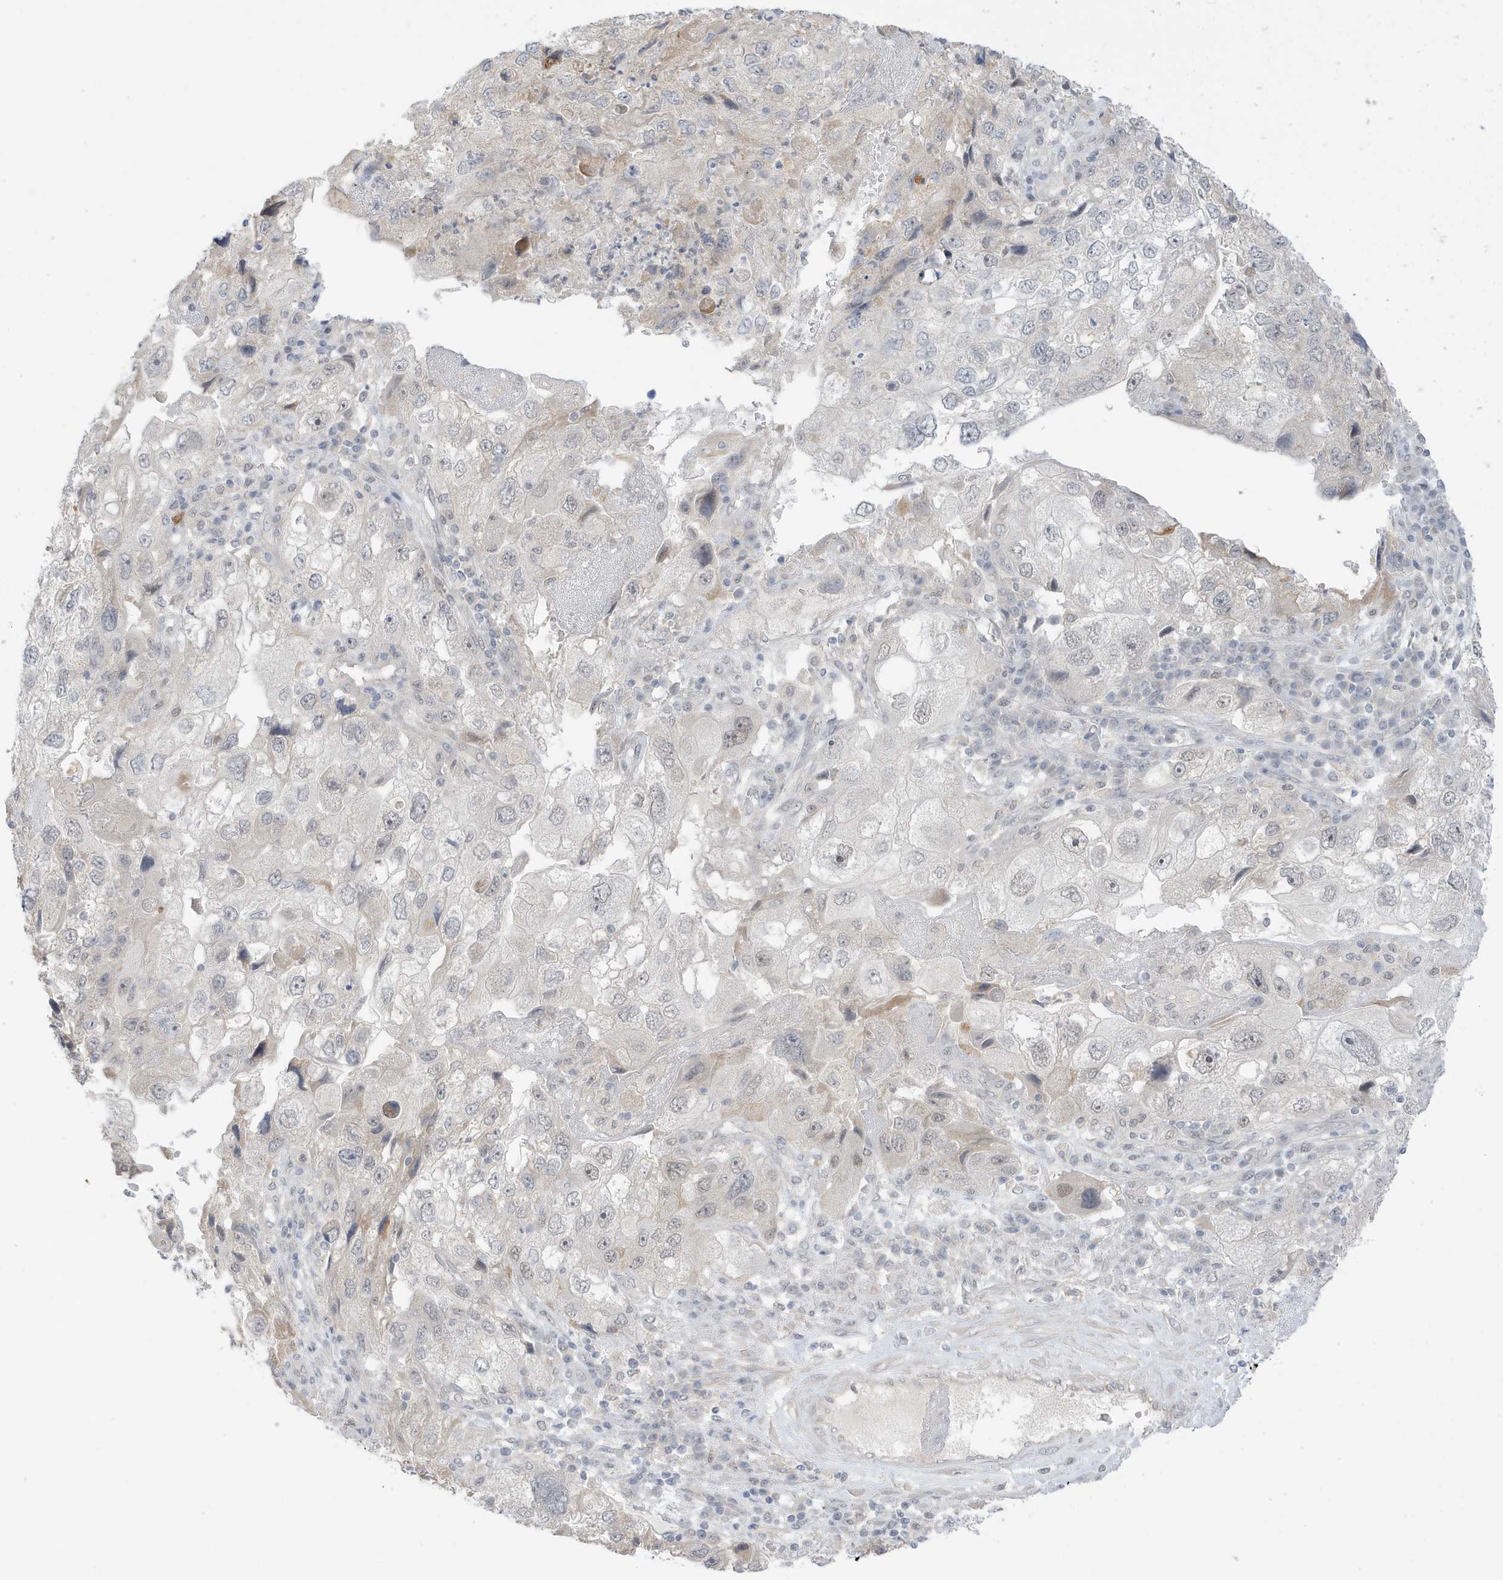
{"staining": {"intensity": "negative", "quantity": "none", "location": "none"}, "tissue": "endometrial cancer", "cell_type": "Tumor cells", "image_type": "cancer", "snomed": [{"axis": "morphology", "description": "Adenocarcinoma, NOS"}, {"axis": "topography", "description": "Endometrium"}], "caption": "Image shows no significant protein staining in tumor cells of adenocarcinoma (endometrial).", "gene": "MSL3", "patient": {"sex": "female", "age": 49}}